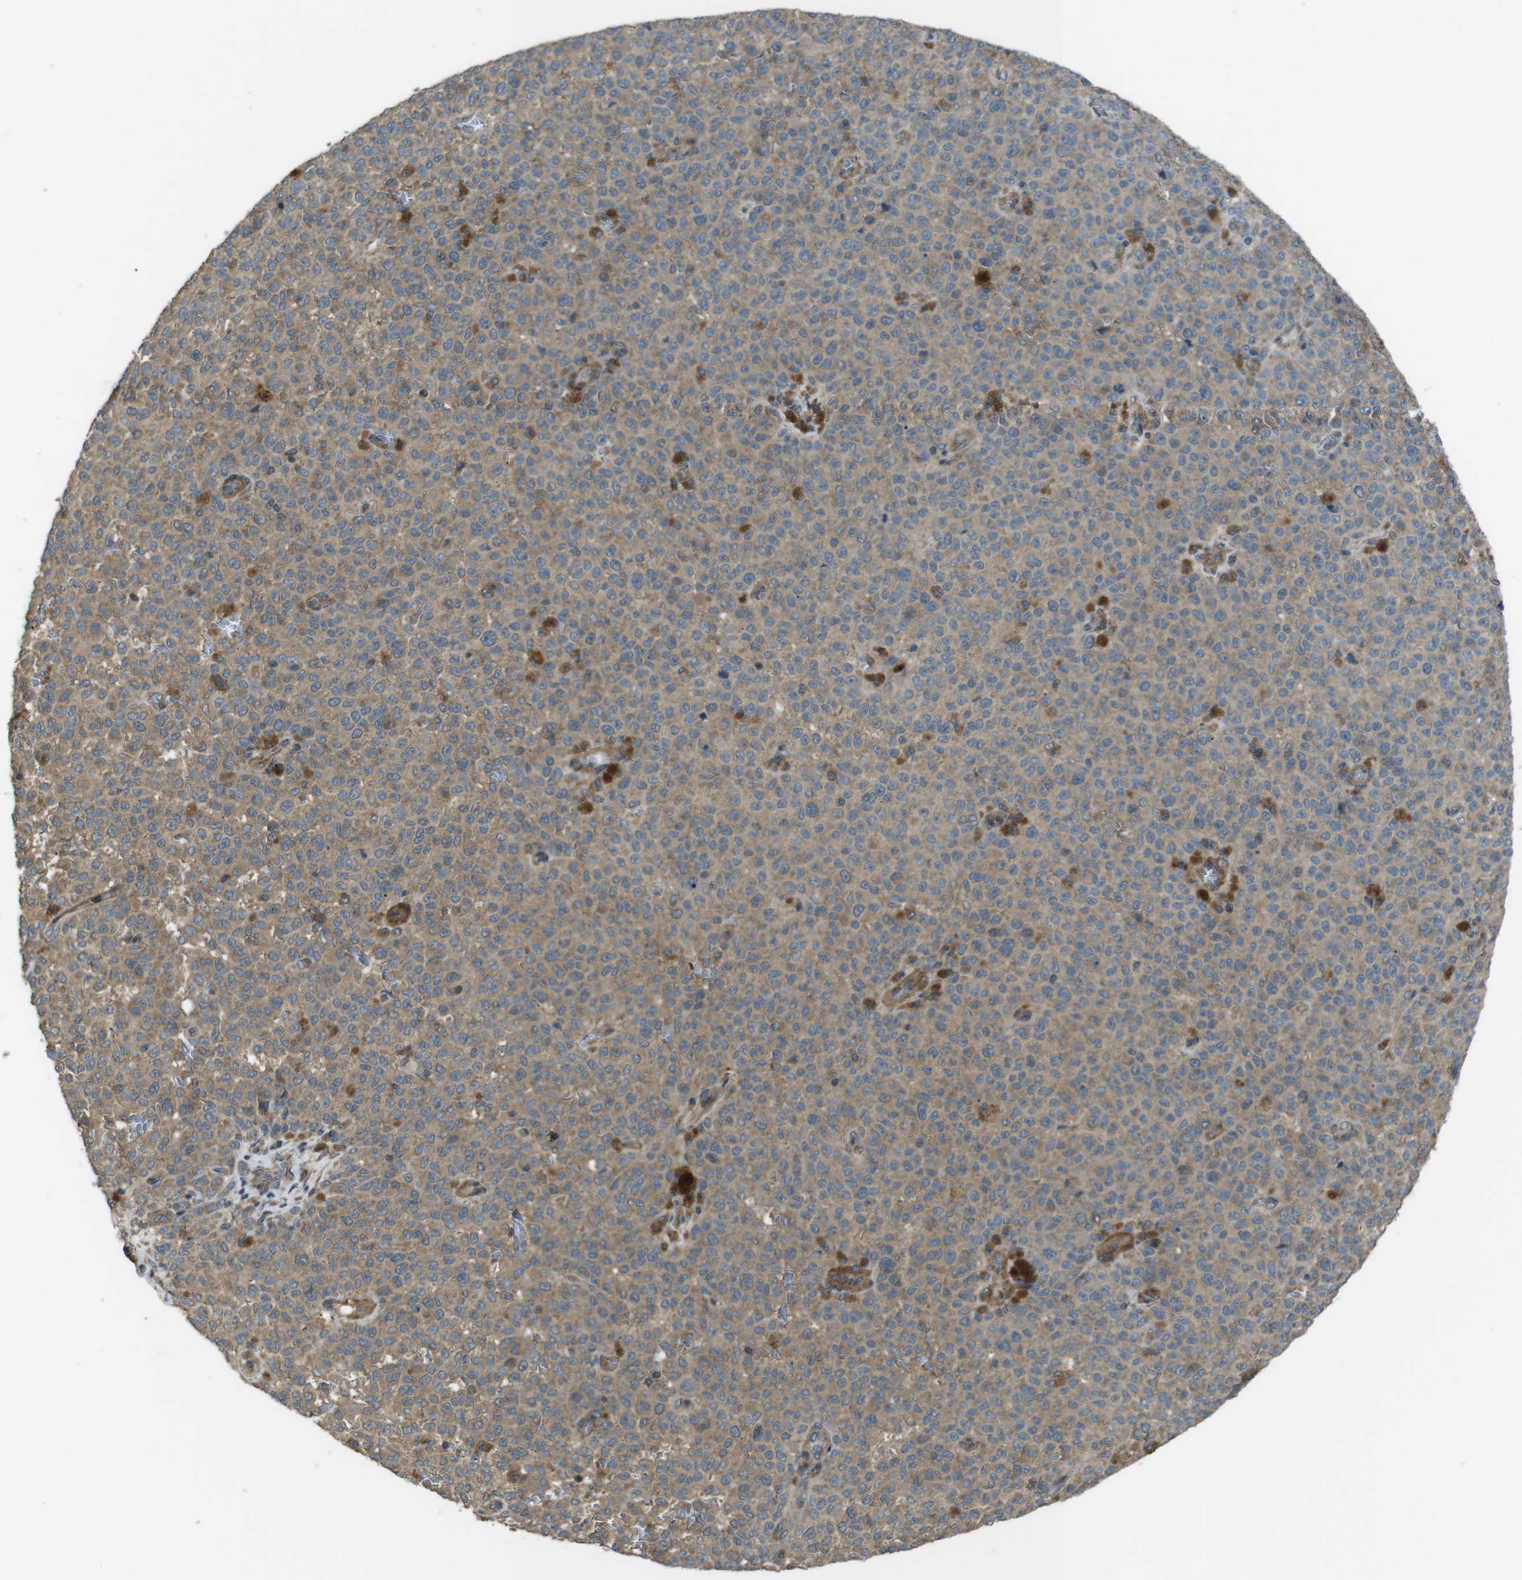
{"staining": {"intensity": "weak", "quantity": ">75%", "location": "cytoplasmic/membranous"}, "tissue": "melanoma", "cell_type": "Tumor cells", "image_type": "cancer", "snomed": [{"axis": "morphology", "description": "Malignant melanoma, NOS"}, {"axis": "topography", "description": "Skin"}], "caption": "The micrograph shows immunohistochemical staining of melanoma. There is weak cytoplasmic/membranous staining is appreciated in about >75% of tumor cells. (DAB (3,3'-diaminobenzidine) IHC, brown staining for protein, blue staining for nuclei).", "gene": "FUT2", "patient": {"sex": "female", "age": 82}}